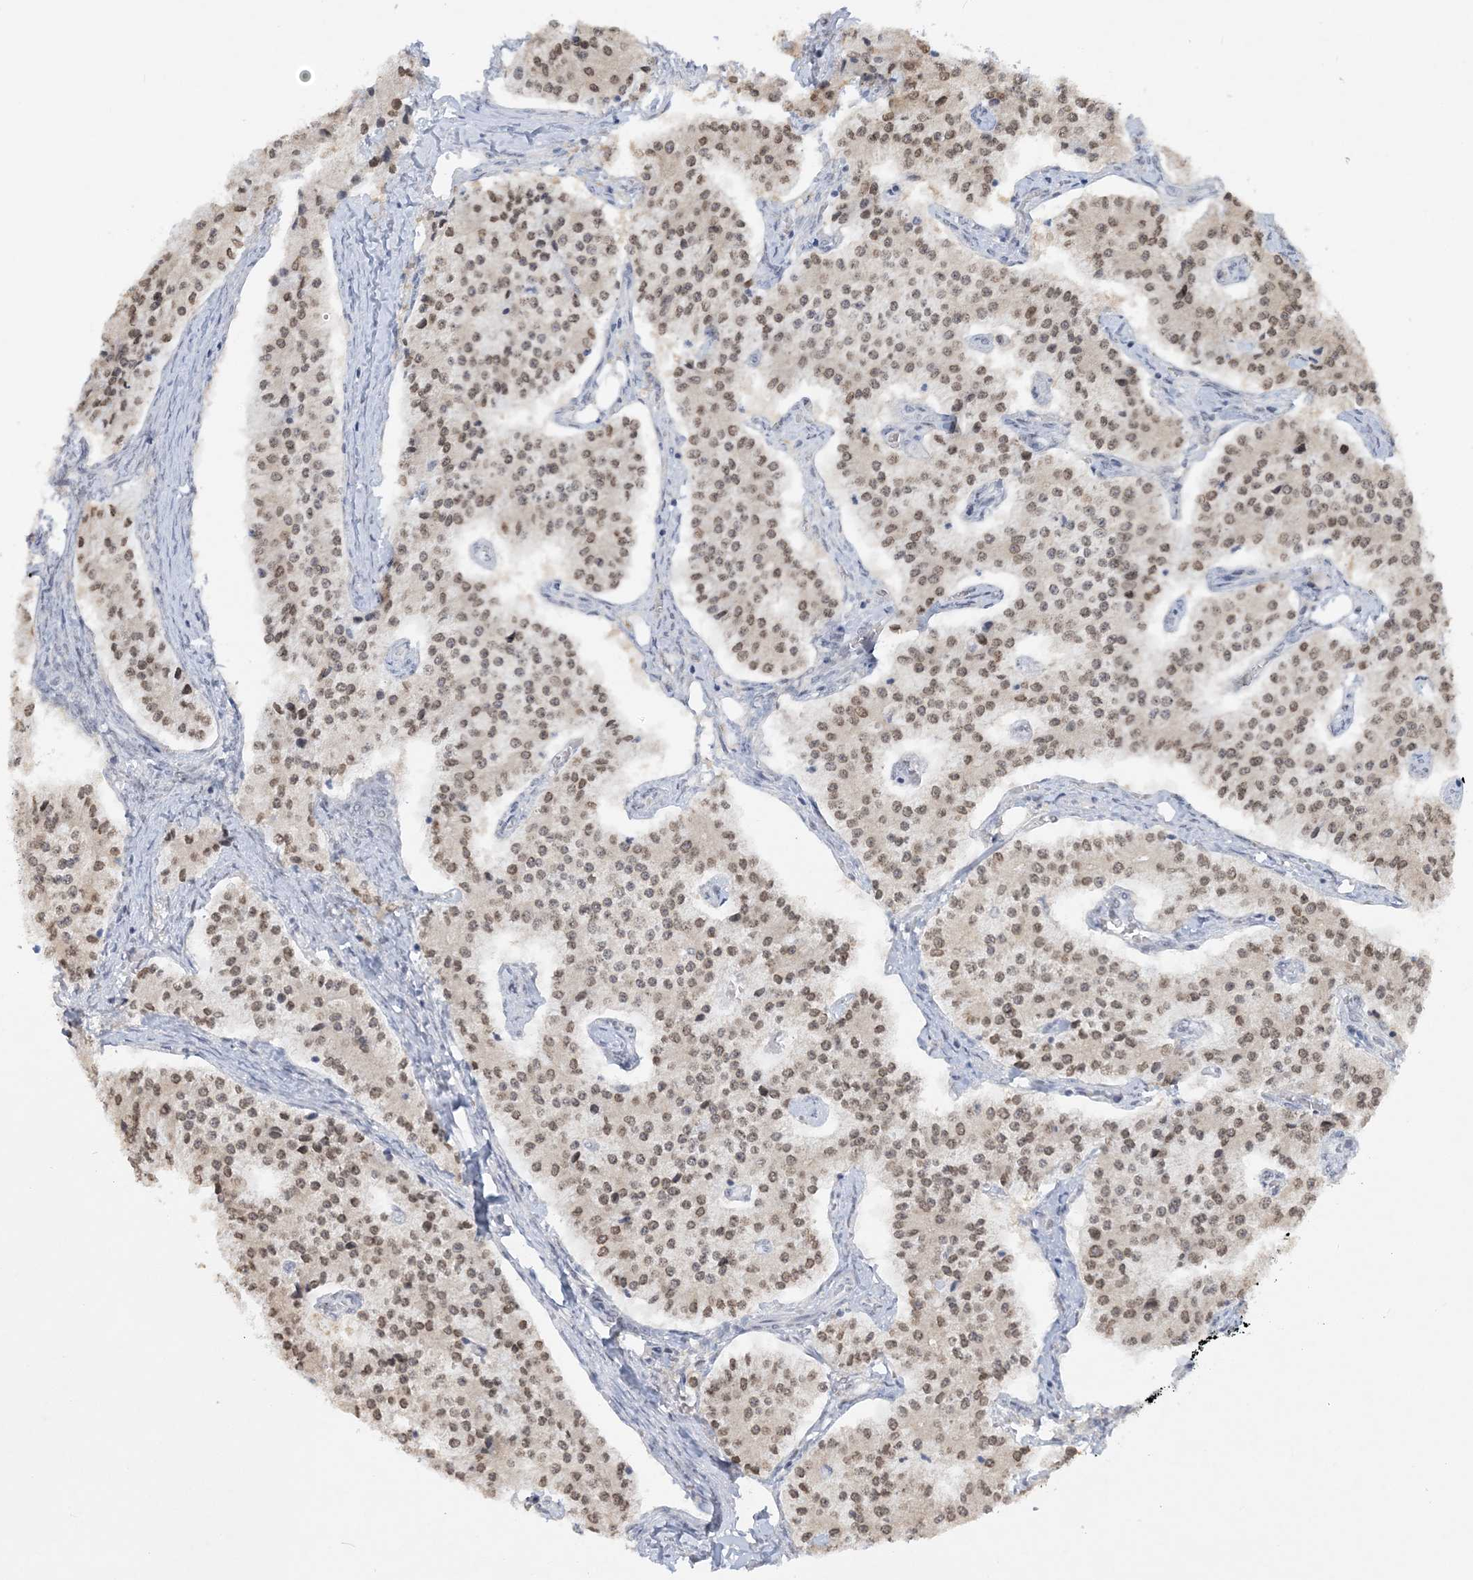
{"staining": {"intensity": "moderate", "quantity": ">75%", "location": "nuclear"}, "tissue": "carcinoid", "cell_type": "Tumor cells", "image_type": "cancer", "snomed": [{"axis": "morphology", "description": "Carcinoid, malignant, NOS"}, {"axis": "topography", "description": "Colon"}], "caption": "Protein positivity by immunohistochemistry (IHC) exhibits moderate nuclear staining in approximately >75% of tumor cells in carcinoid.", "gene": "KMT2D", "patient": {"sex": "female", "age": 52}}